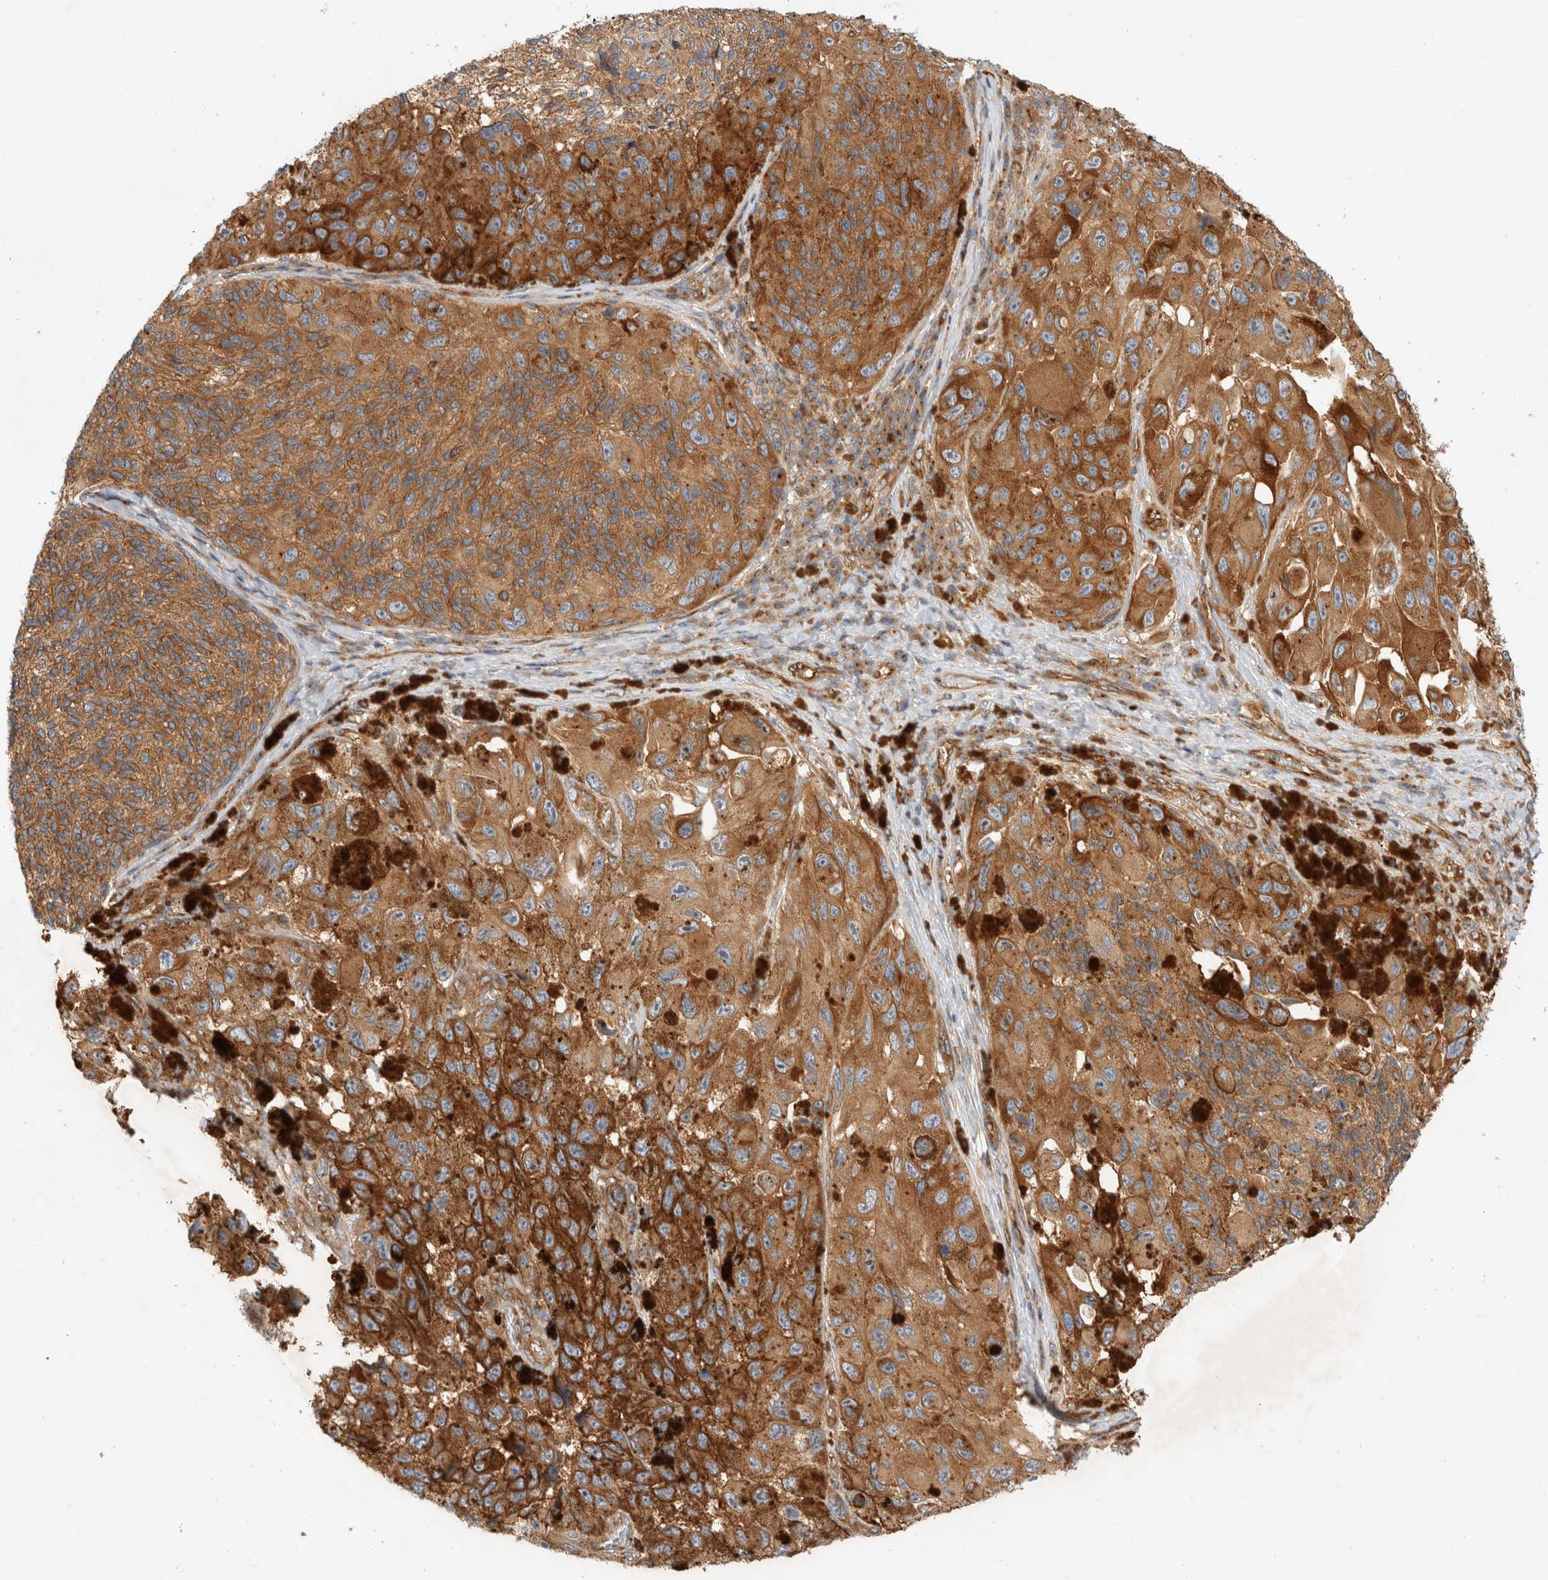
{"staining": {"intensity": "strong", "quantity": ">75%", "location": "cytoplasmic/membranous"}, "tissue": "melanoma", "cell_type": "Tumor cells", "image_type": "cancer", "snomed": [{"axis": "morphology", "description": "Malignant melanoma, NOS"}, {"axis": "topography", "description": "Skin"}], "caption": "High-power microscopy captured an IHC photomicrograph of melanoma, revealing strong cytoplasmic/membranous staining in approximately >75% of tumor cells.", "gene": "GPR150", "patient": {"sex": "female", "age": 73}}